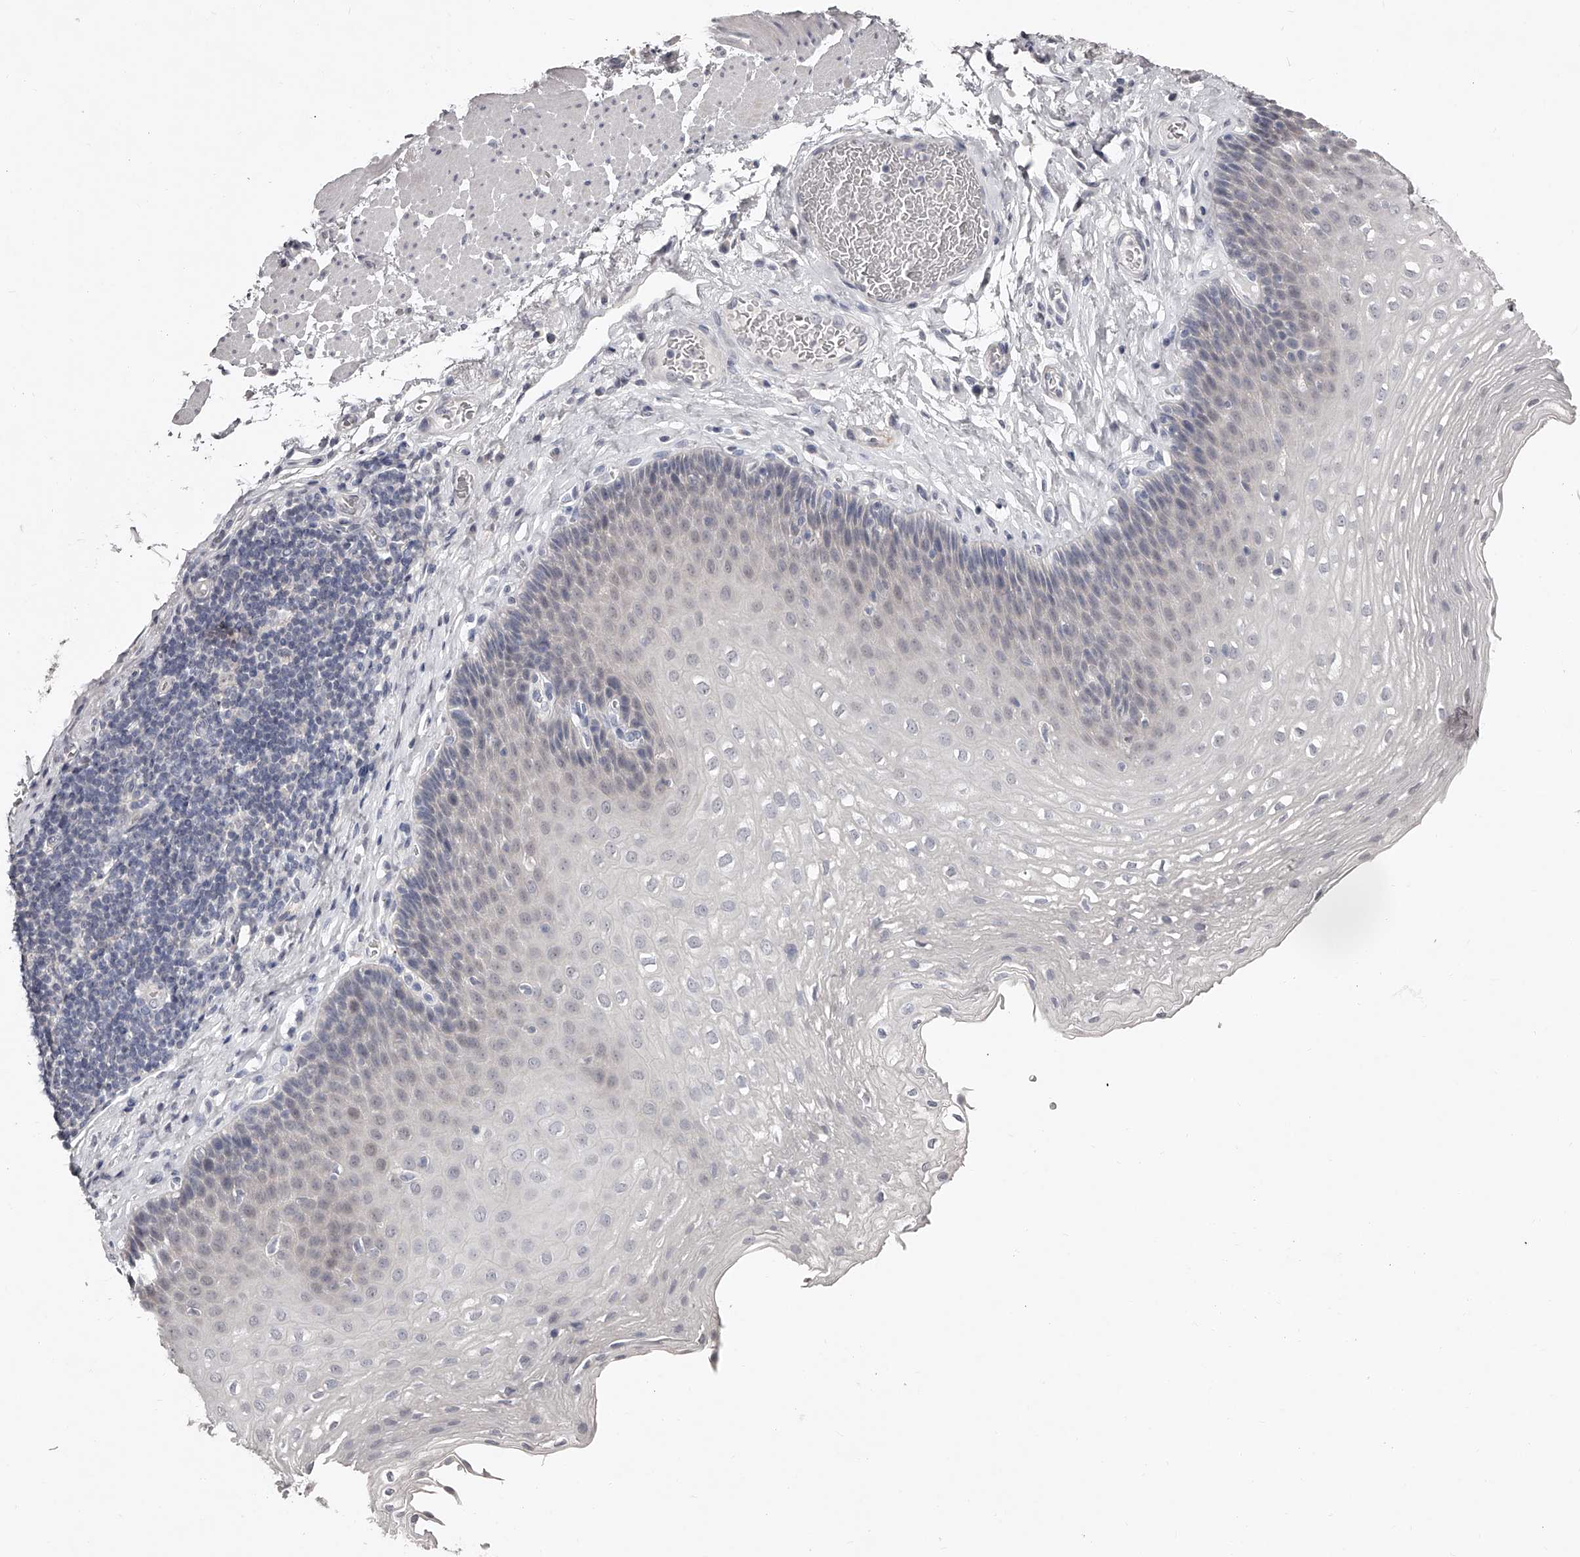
{"staining": {"intensity": "negative", "quantity": "none", "location": "none"}, "tissue": "esophagus", "cell_type": "Squamous epithelial cells", "image_type": "normal", "snomed": [{"axis": "morphology", "description": "Normal tissue, NOS"}, {"axis": "topography", "description": "Esophagus"}], "caption": "This is an immunohistochemistry histopathology image of normal esophagus. There is no expression in squamous epithelial cells.", "gene": "NT5DC1", "patient": {"sex": "female", "age": 66}}